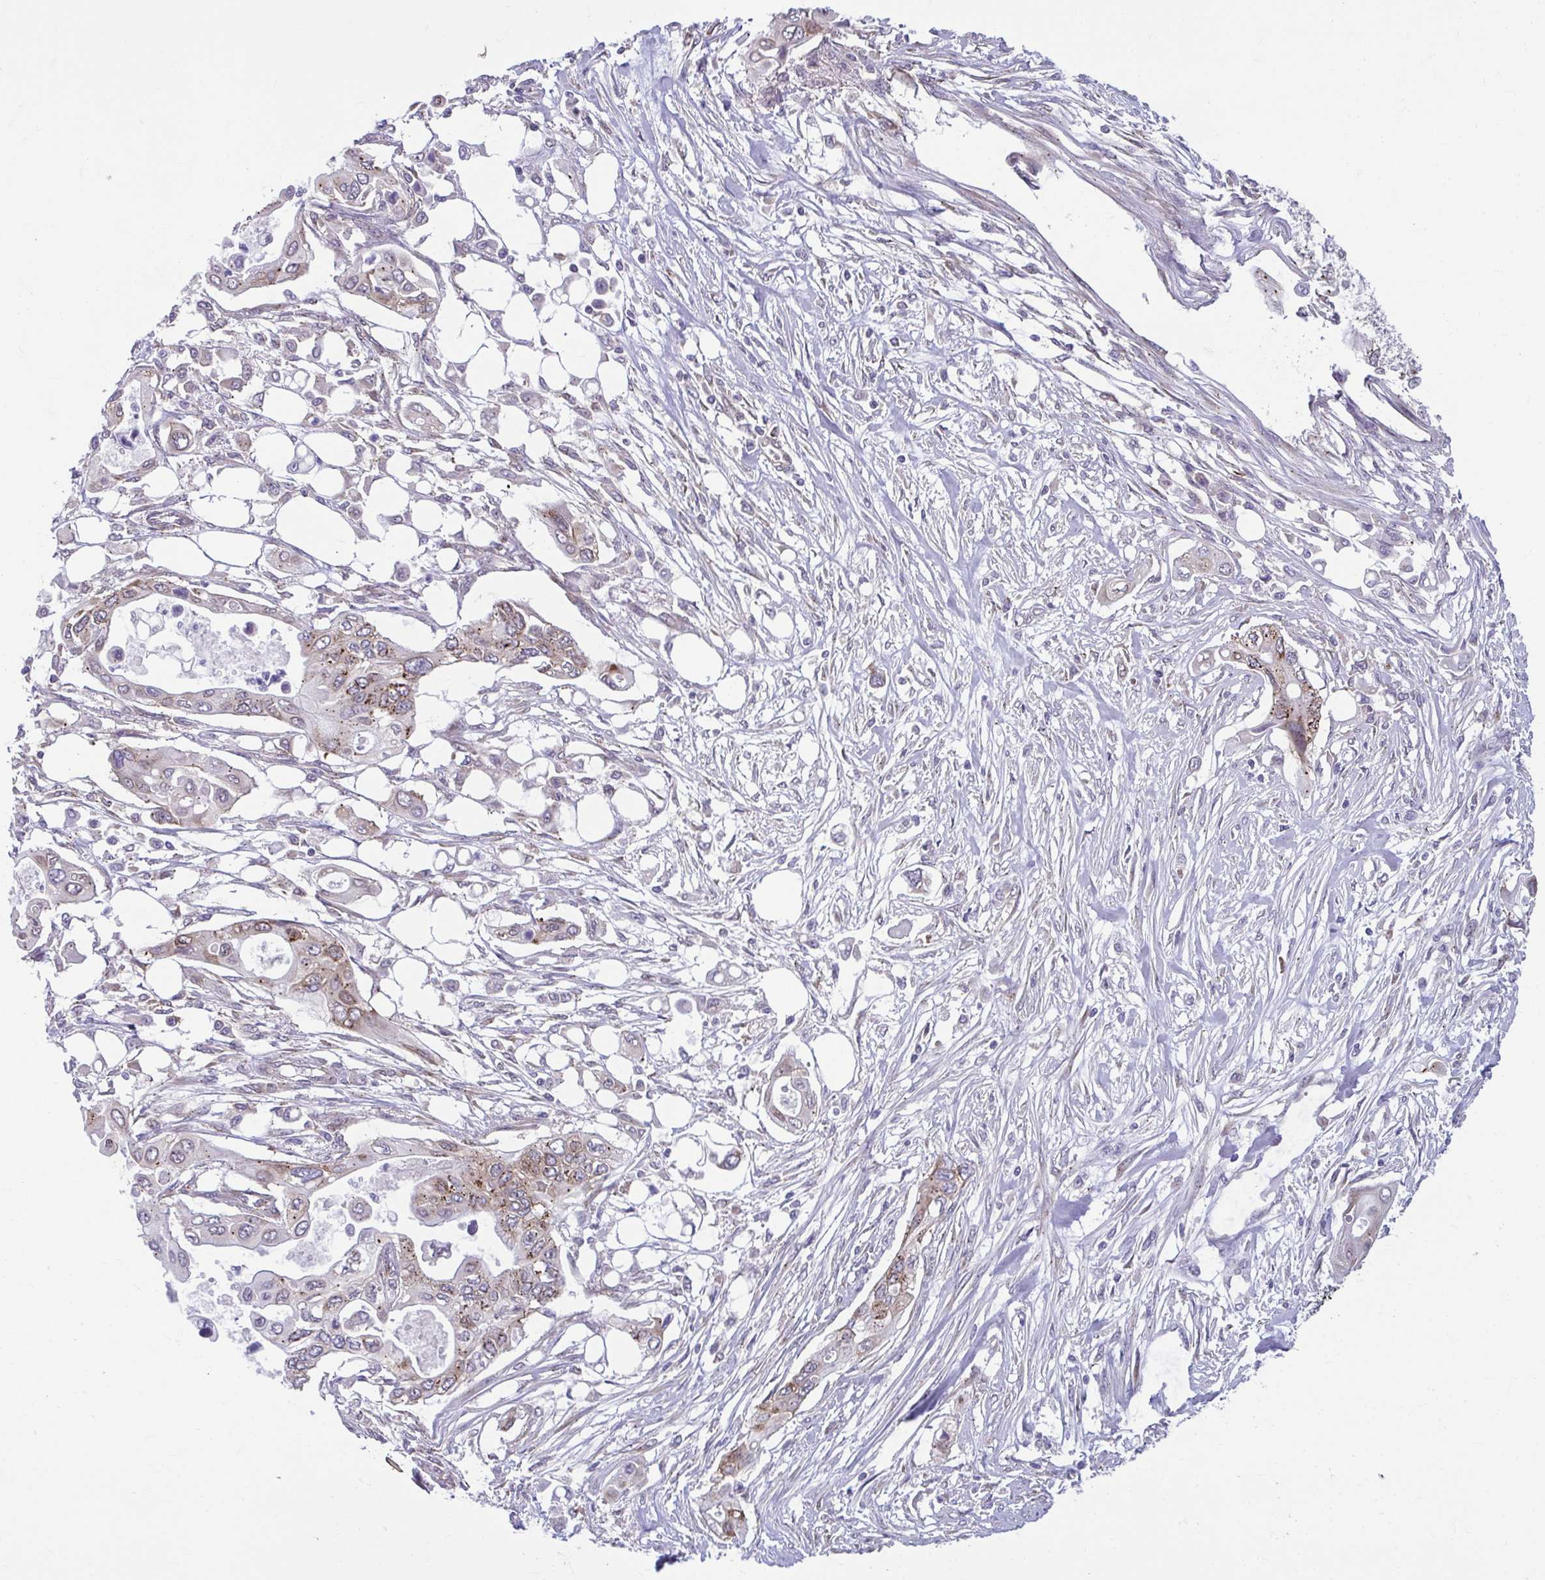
{"staining": {"intensity": "moderate", "quantity": "25%-75%", "location": "cytoplasmic/membranous"}, "tissue": "pancreatic cancer", "cell_type": "Tumor cells", "image_type": "cancer", "snomed": [{"axis": "morphology", "description": "Adenocarcinoma, NOS"}, {"axis": "topography", "description": "Pancreas"}], "caption": "Protein expression analysis of human pancreatic adenocarcinoma reveals moderate cytoplasmic/membranous positivity in approximately 25%-75% of tumor cells.", "gene": "TMEM108", "patient": {"sex": "female", "age": 63}}